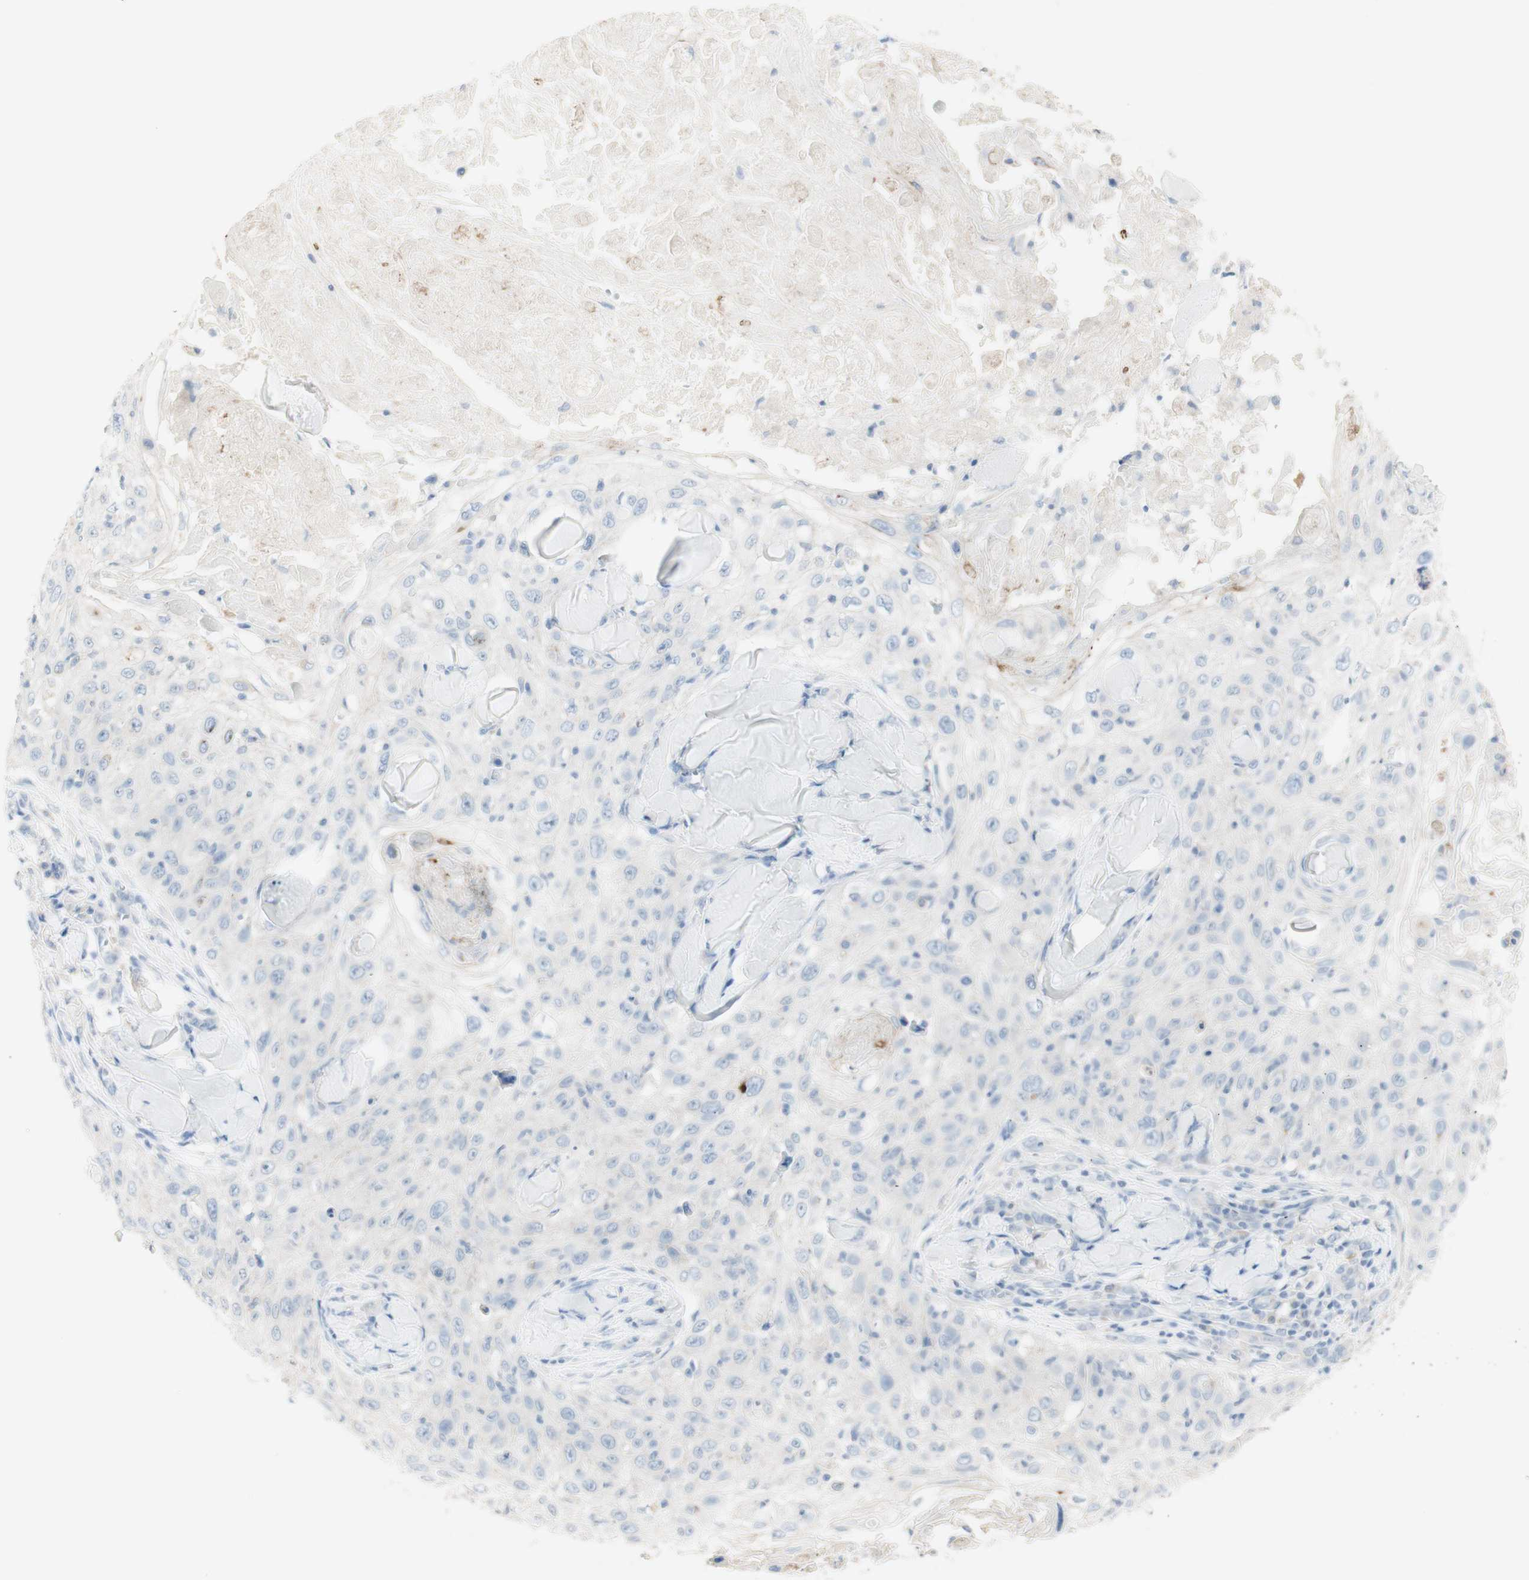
{"staining": {"intensity": "negative", "quantity": "none", "location": "none"}, "tissue": "skin cancer", "cell_type": "Tumor cells", "image_type": "cancer", "snomed": [{"axis": "morphology", "description": "Squamous cell carcinoma, NOS"}, {"axis": "topography", "description": "Skin"}], "caption": "Tumor cells are negative for protein expression in human skin squamous cell carcinoma. (DAB immunohistochemistry (IHC) with hematoxylin counter stain).", "gene": "ART3", "patient": {"sex": "male", "age": 86}}